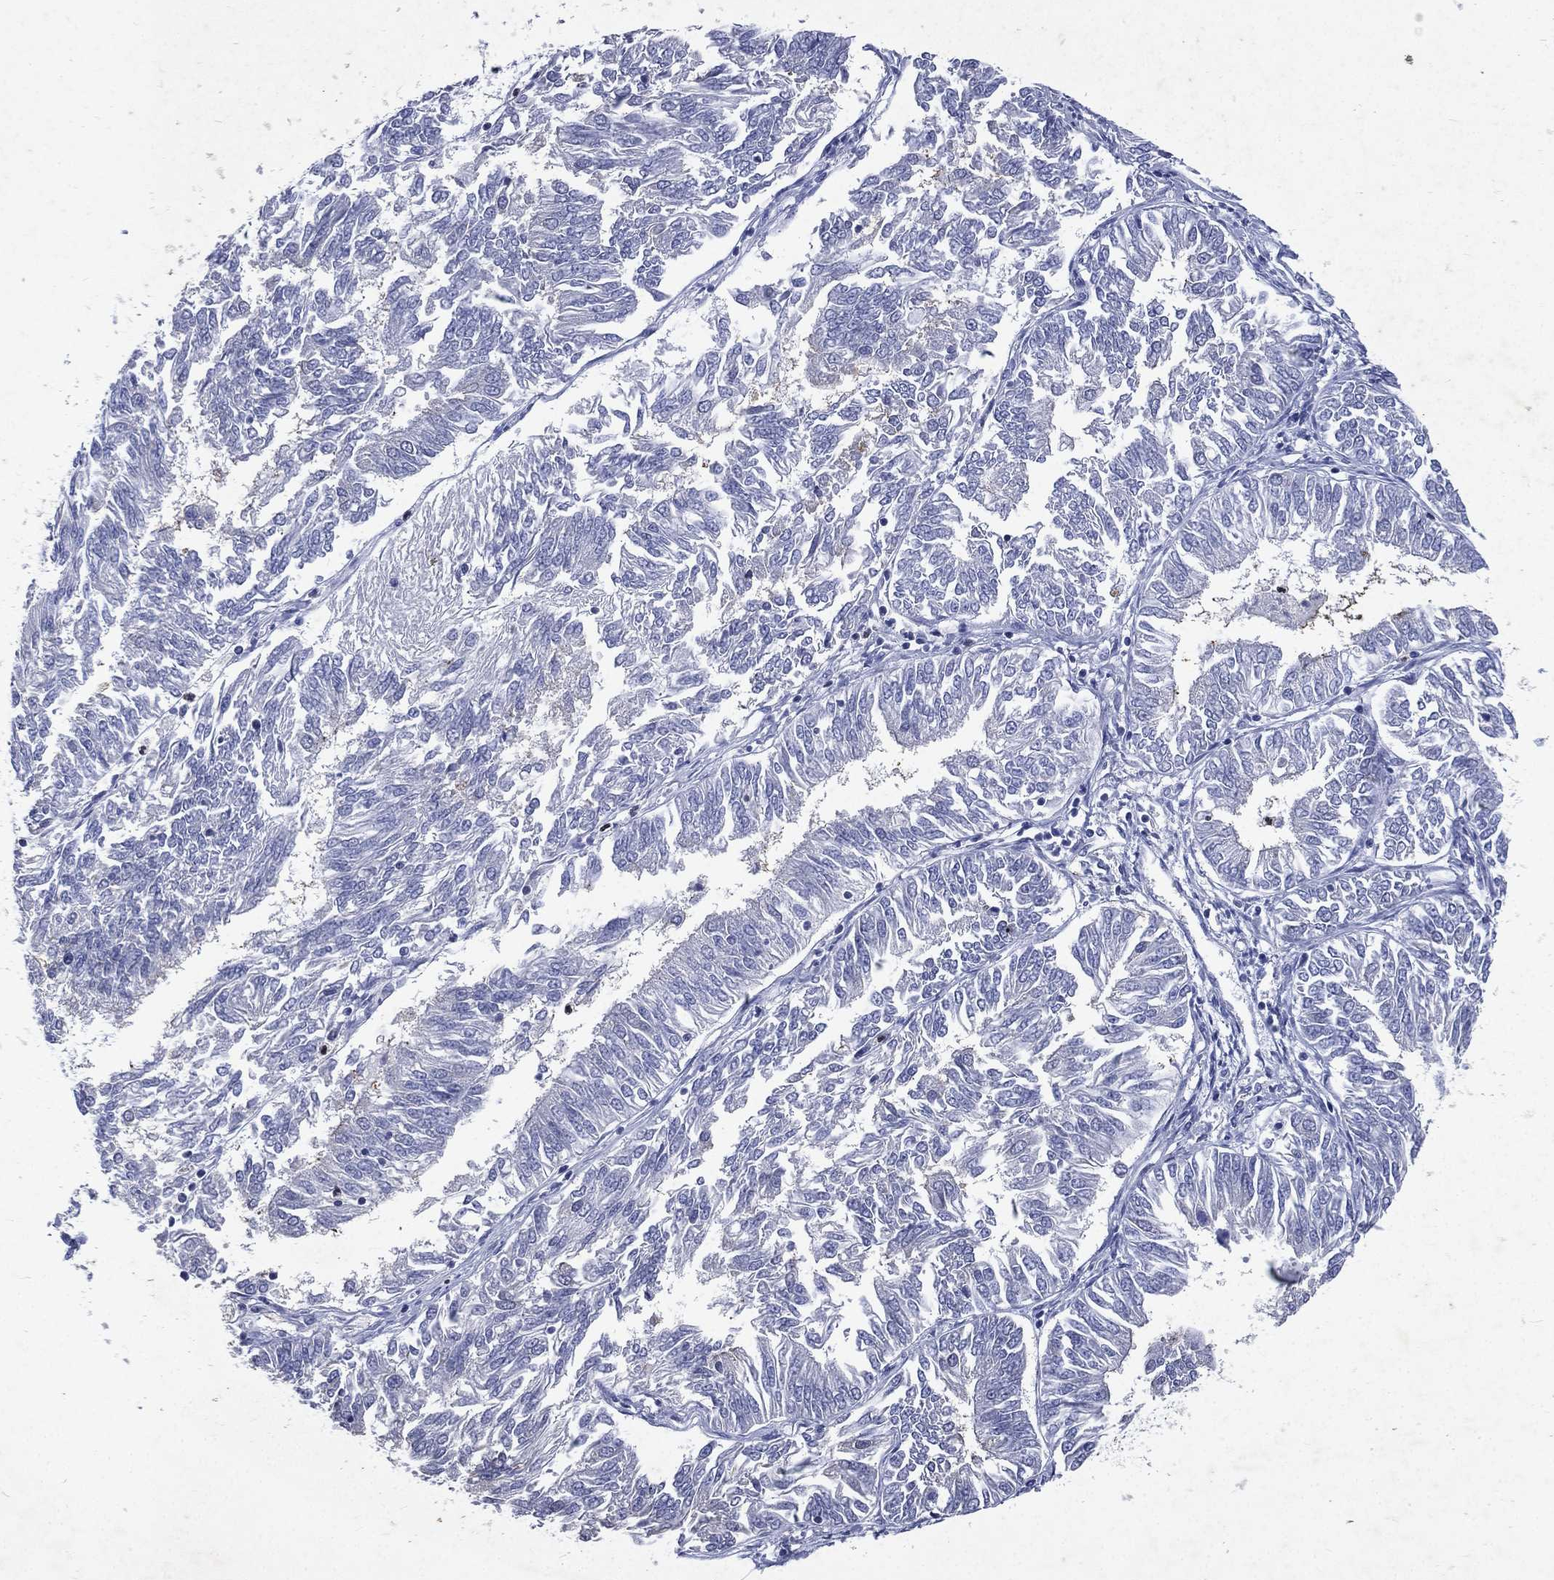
{"staining": {"intensity": "negative", "quantity": "none", "location": "none"}, "tissue": "endometrial cancer", "cell_type": "Tumor cells", "image_type": "cancer", "snomed": [{"axis": "morphology", "description": "Adenocarcinoma, NOS"}, {"axis": "topography", "description": "Endometrium"}], "caption": "This micrograph is of endometrial adenocarcinoma stained with immunohistochemistry (IHC) to label a protein in brown with the nuclei are counter-stained blue. There is no positivity in tumor cells.", "gene": "SLC34A2", "patient": {"sex": "female", "age": 58}}